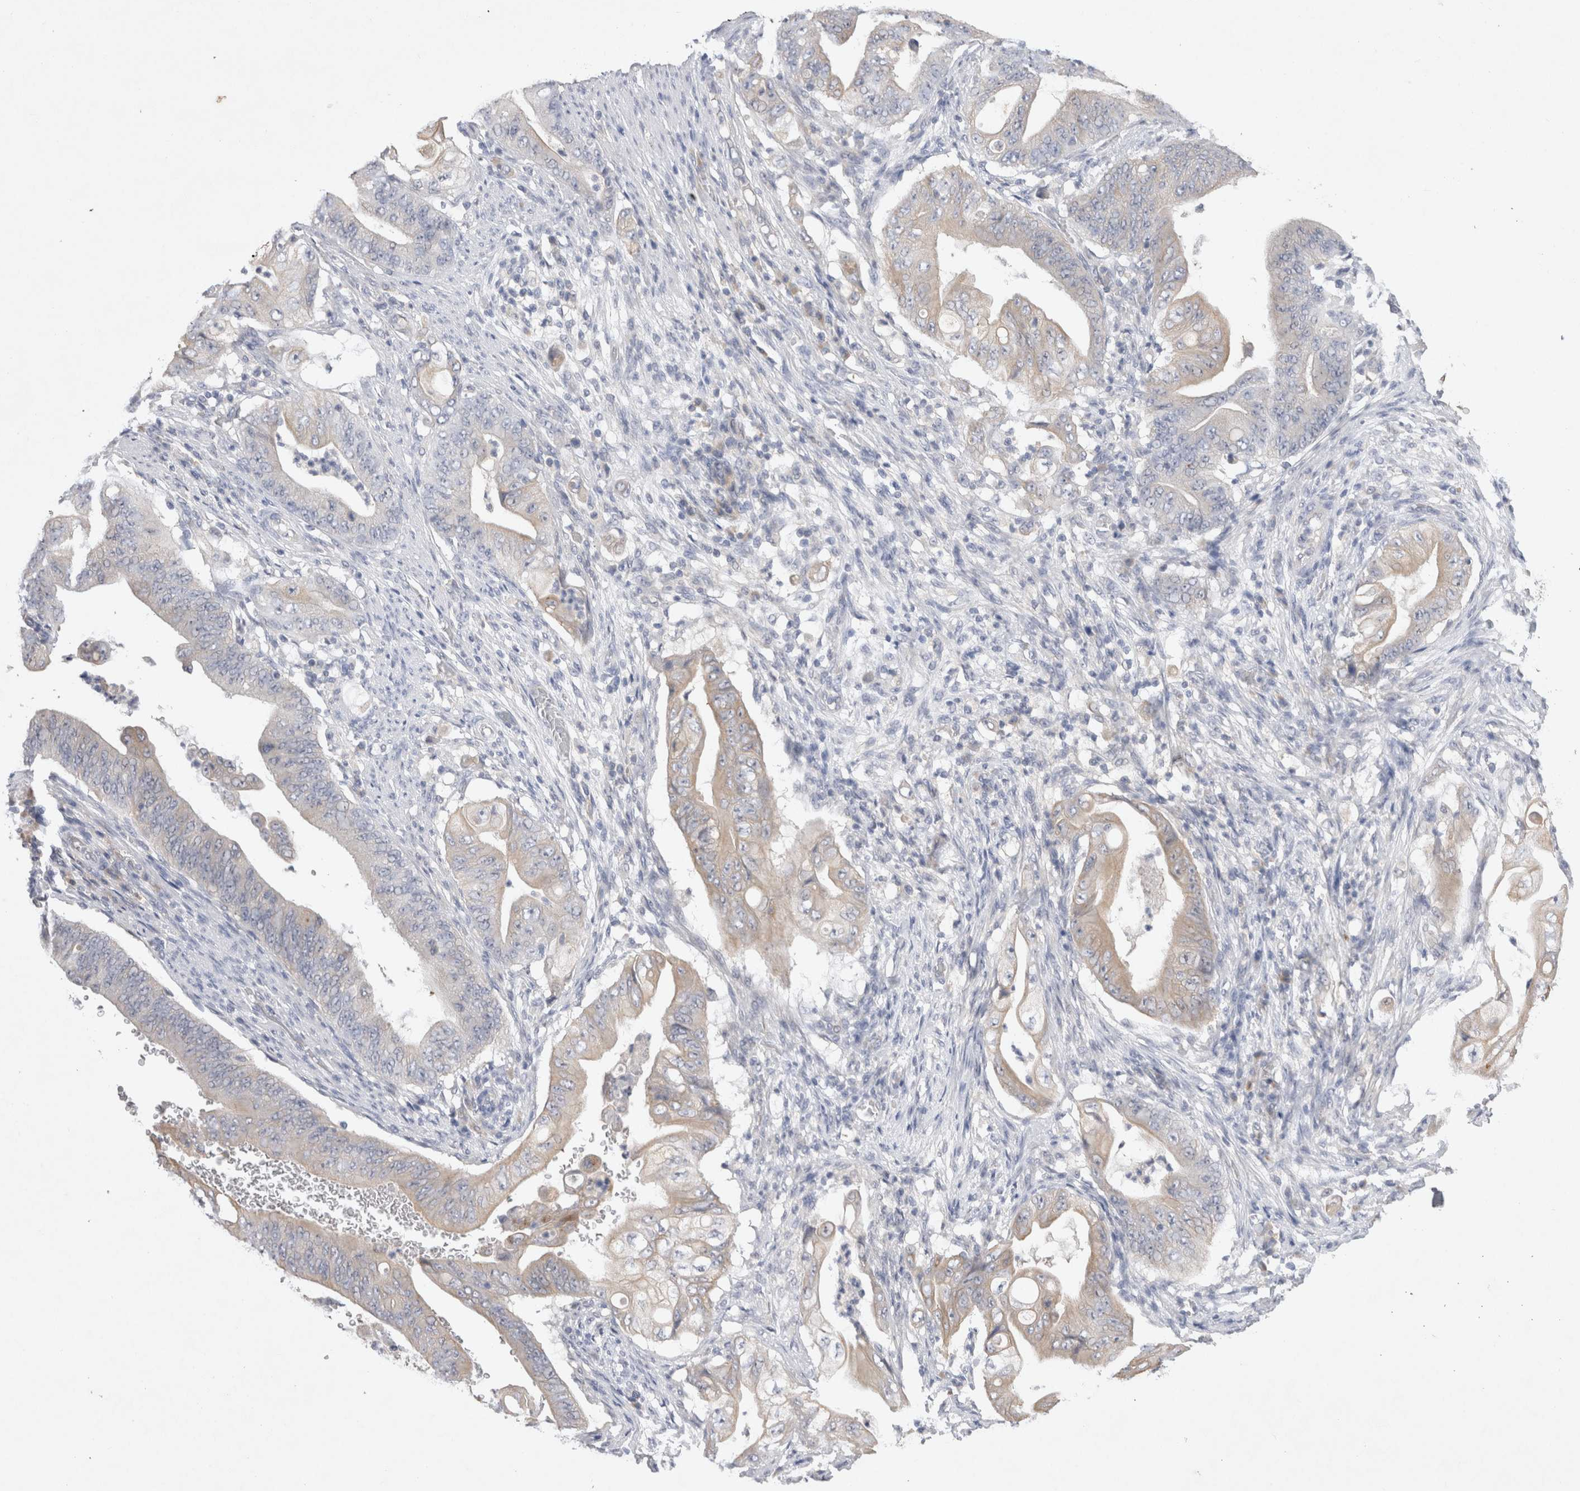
{"staining": {"intensity": "weak", "quantity": "<25%", "location": "cytoplasmic/membranous"}, "tissue": "stomach cancer", "cell_type": "Tumor cells", "image_type": "cancer", "snomed": [{"axis": "morphology", "description": "Adenocarcinoma, NOS"}, {"axis": "topography", "description": "Stomach"}], "caption": "Tumor cells are negative for brown protein staining in stomach adenocarcinoma.", "gene": "GAS1", "patient": {"sex": "female", "age": 73}}